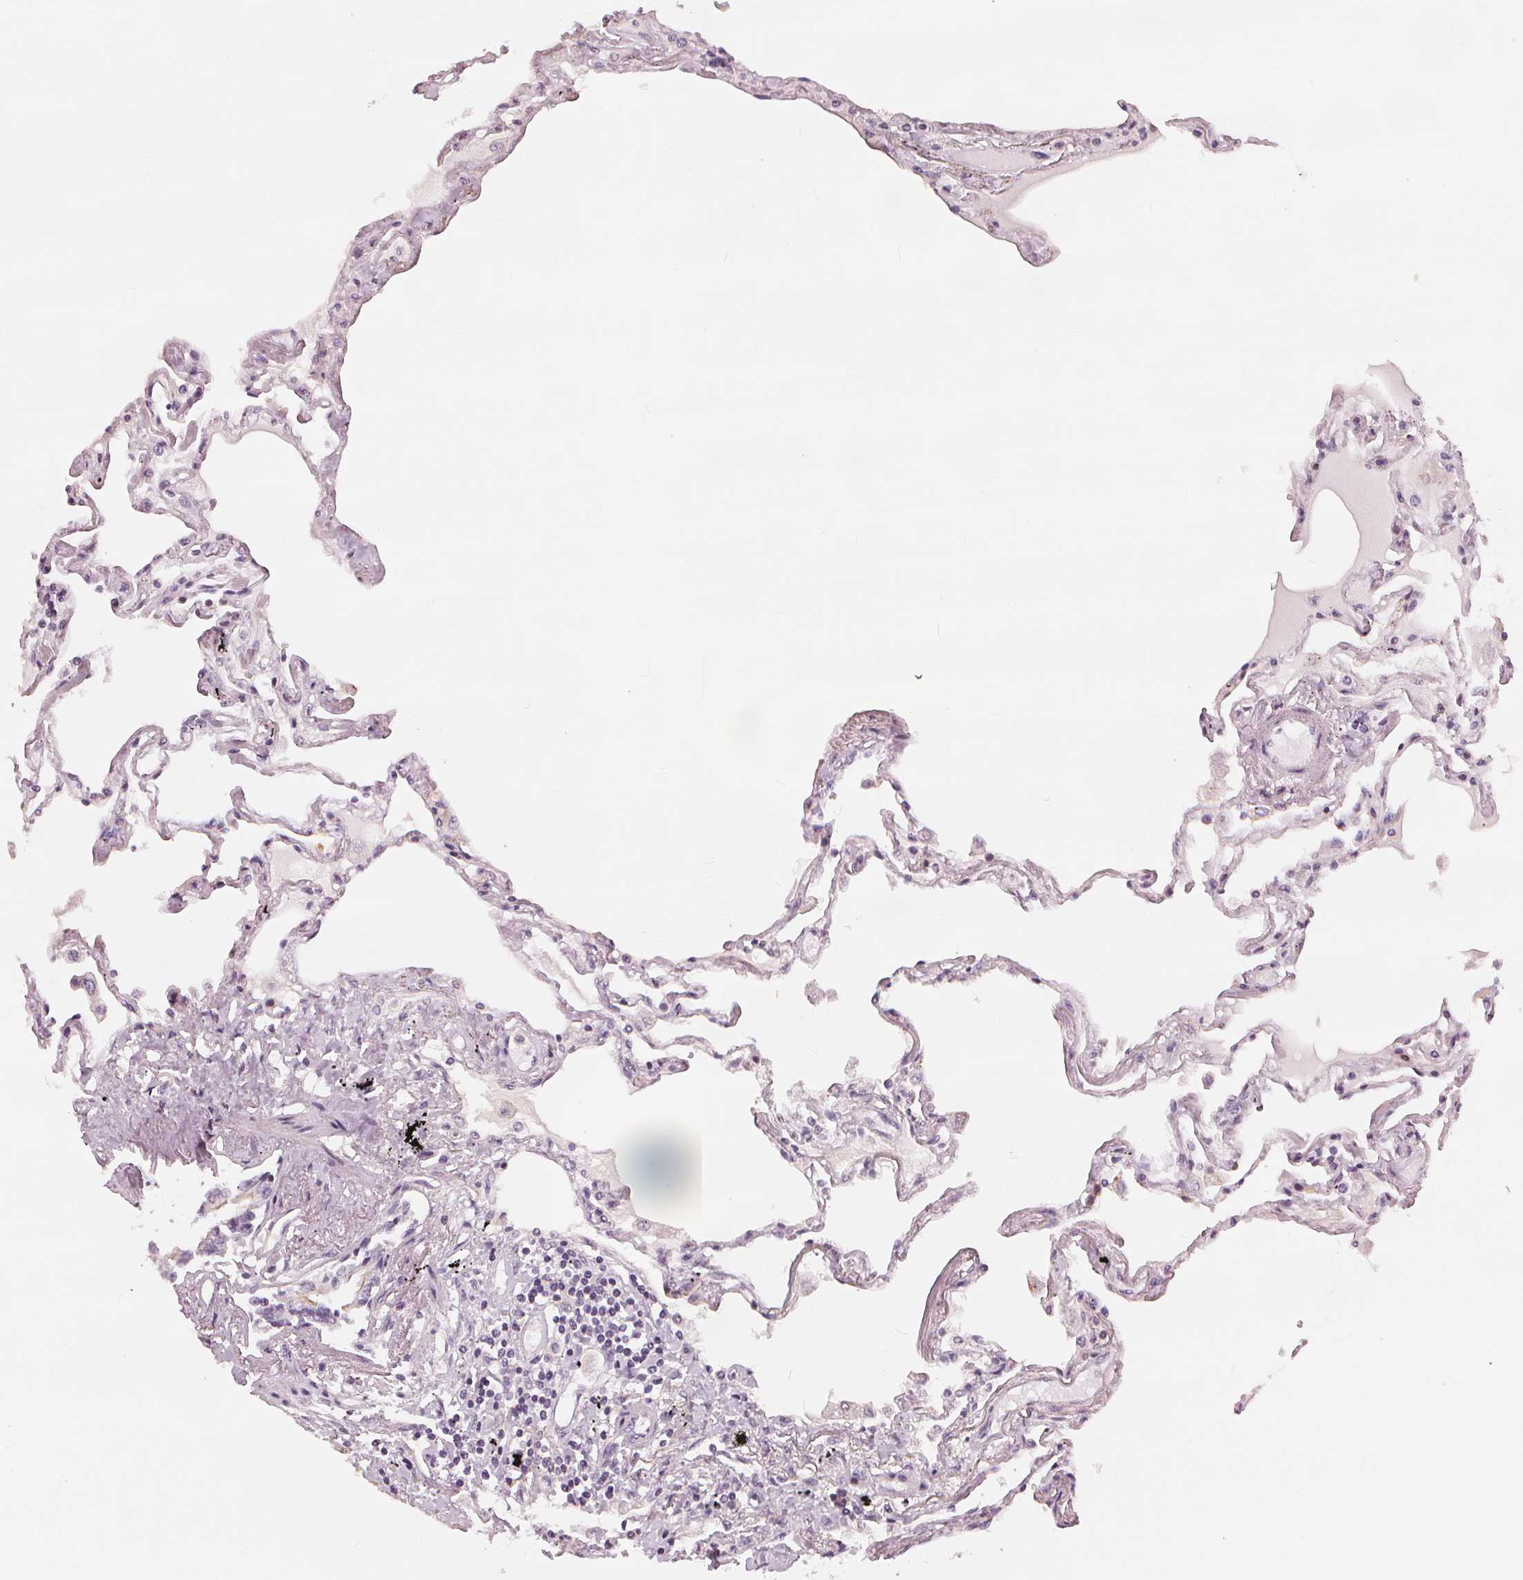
{"staining": {"intensity": "negative", "quantity": "none", "location": "none"}, "tissue": "lung", "cell_type": "Alveolar cells", "image_type": "normal", "snomed": [{"axis": "morphology", "description": "Normal tissue, NOS"}, {"axis": "morphology", "description": "Adenocarcinoma, NOS"}, {"axis": "topography", "description": "Cartilage tissue"}, {"axis": "topography", "description": "Lung"}], "caption": "Immunohistochemistry (IHC) micrograph of unremarkable lung: lung stained with DAB demonstrates no significant protein positivity in alveolar cells. (Immunohistochemistry (IHC), brightfield microscopy, high magnification).", "gene": "SLC34A1", "patient": {"sex": "female", "age": 67}}